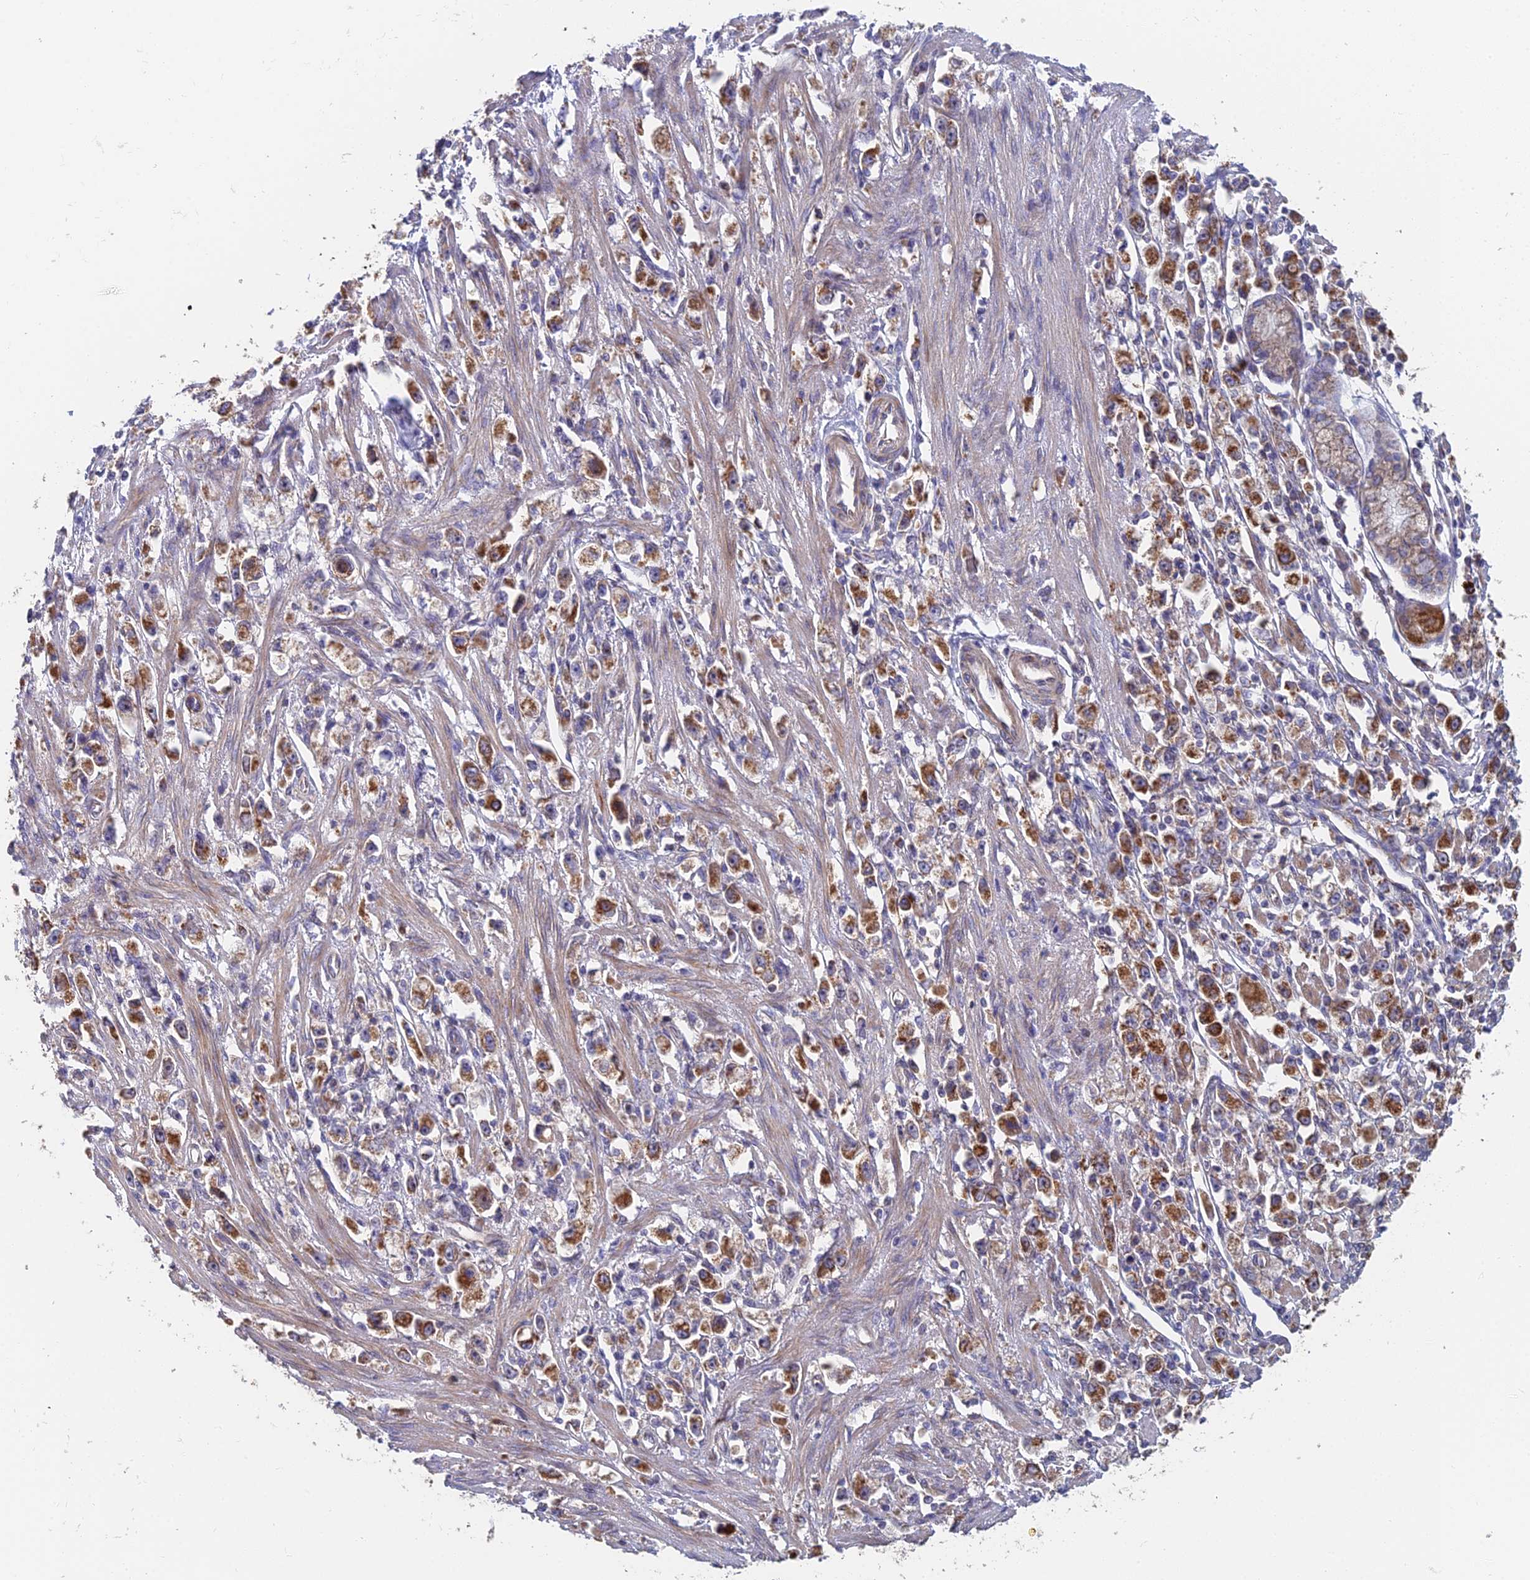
{"staining": {"intensity": "moderate", "quantity": ">75%", "location": "cytoplasmic/membranous"}, "tissue": "stomach cancer", "cell_type": "Tumor cells", "image_type": "cancer", "snomed": [{"axis": "morphology", "description": "Adenocarcinoma, NOS"}, {"axis": "topography", "description": "Stomach"}], "caption": "Human adenocarcinoma (stomach) stained with a protein marker shows moderate staining in tumor cells.", "gene": "ECSIT", "patient": {"sex": "female", "age": 59}}